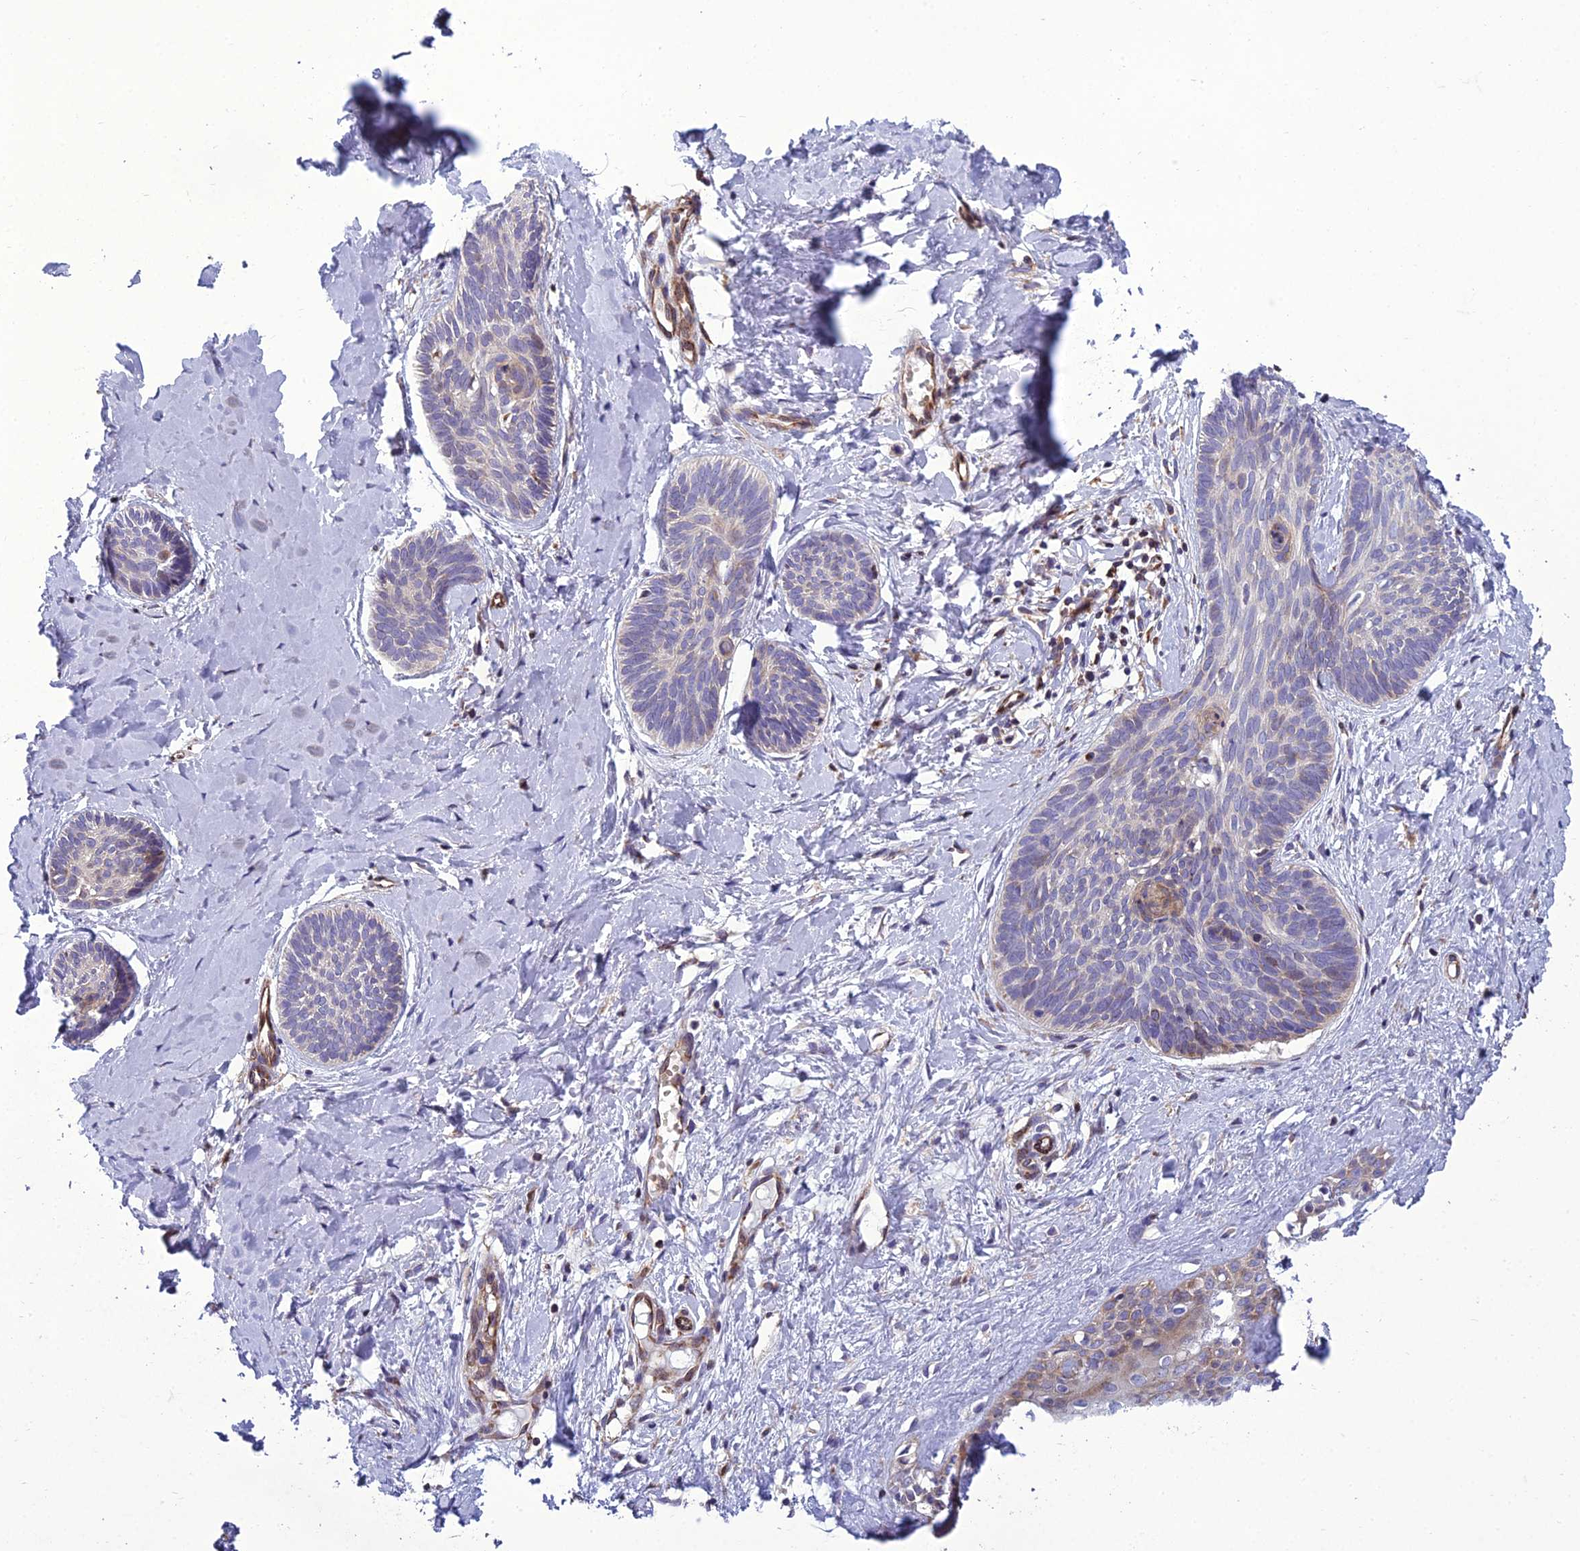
{"staining": {"intensity": "negative", "quantity": "none", "location": "none"}, "tissue": "skin cancer", "cell_type": "Tumor cells", "image_type": "cancer", "snomed": [{"axis": "morphology", "description": "Basal cell carcinoma"}, {"axis": "topography", "description": "Skin"}], "caption": "Human skin cancer (basal cell carcinoma) stained for a protein using immunohistochemistry demonstrates no positivity in tumor cells.", "gene": "GIMAP1", "patient": {"sex": "female", "age": 81}}